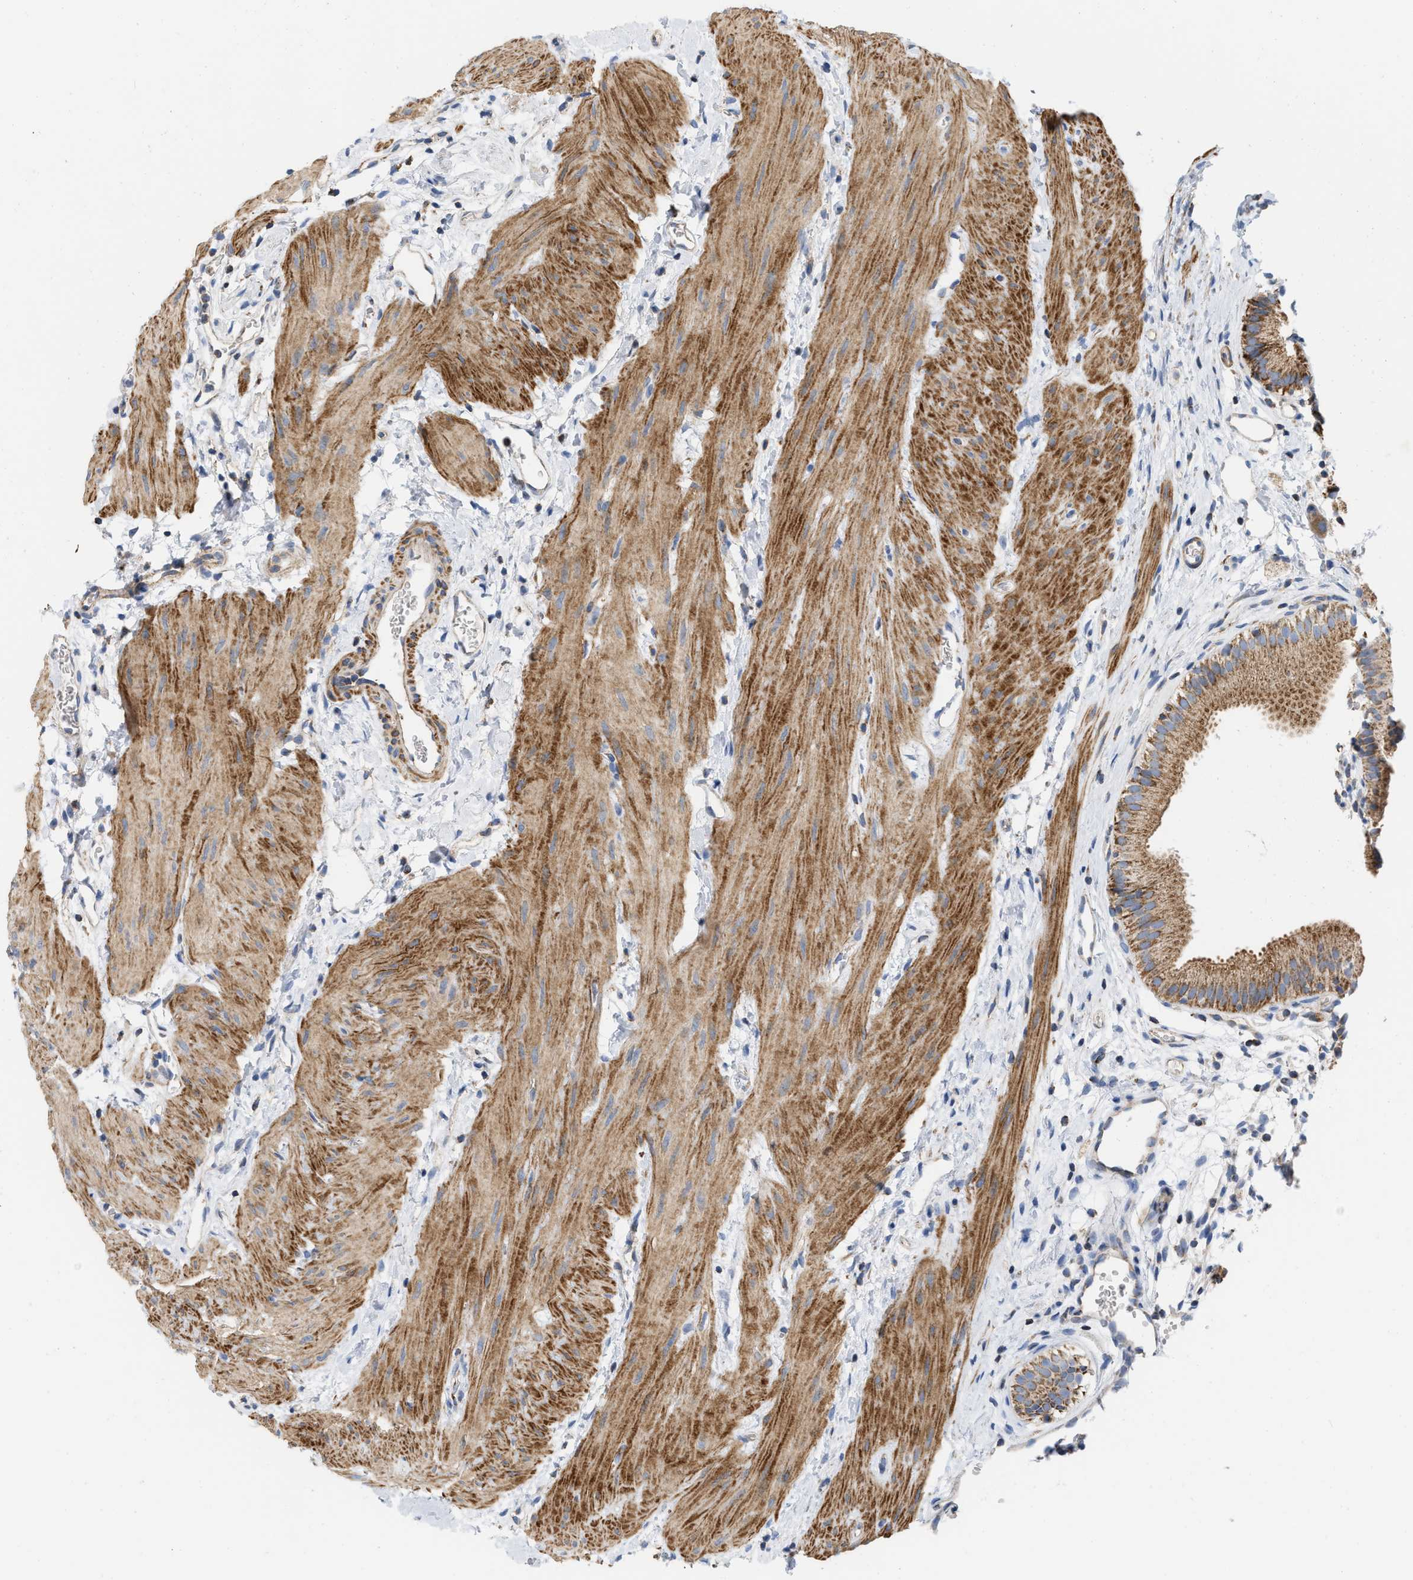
{"staining": {"intensity": "strong", "quantity": ">75%", "location": "cytoplasmic/membranous"}, "tissue": "gallbladder", "cell_type": "Glandular cells", "image_type": "normal", "snomed": [{"axis": "morphology", "description": "Normal tissue, NOS"}, {"axis": "topography", "description": "Gallbladder"}], "caption": "Protein expression analysis of unremarkable gallbladder reveals strong cytoplasmic/membranous staining in about >75% of glandular cells. (brown staining indicates protein expression, while blue staining denotes nuclei).", "gene": "GRB10", "patient": {"sex": "female", "age": 26}}